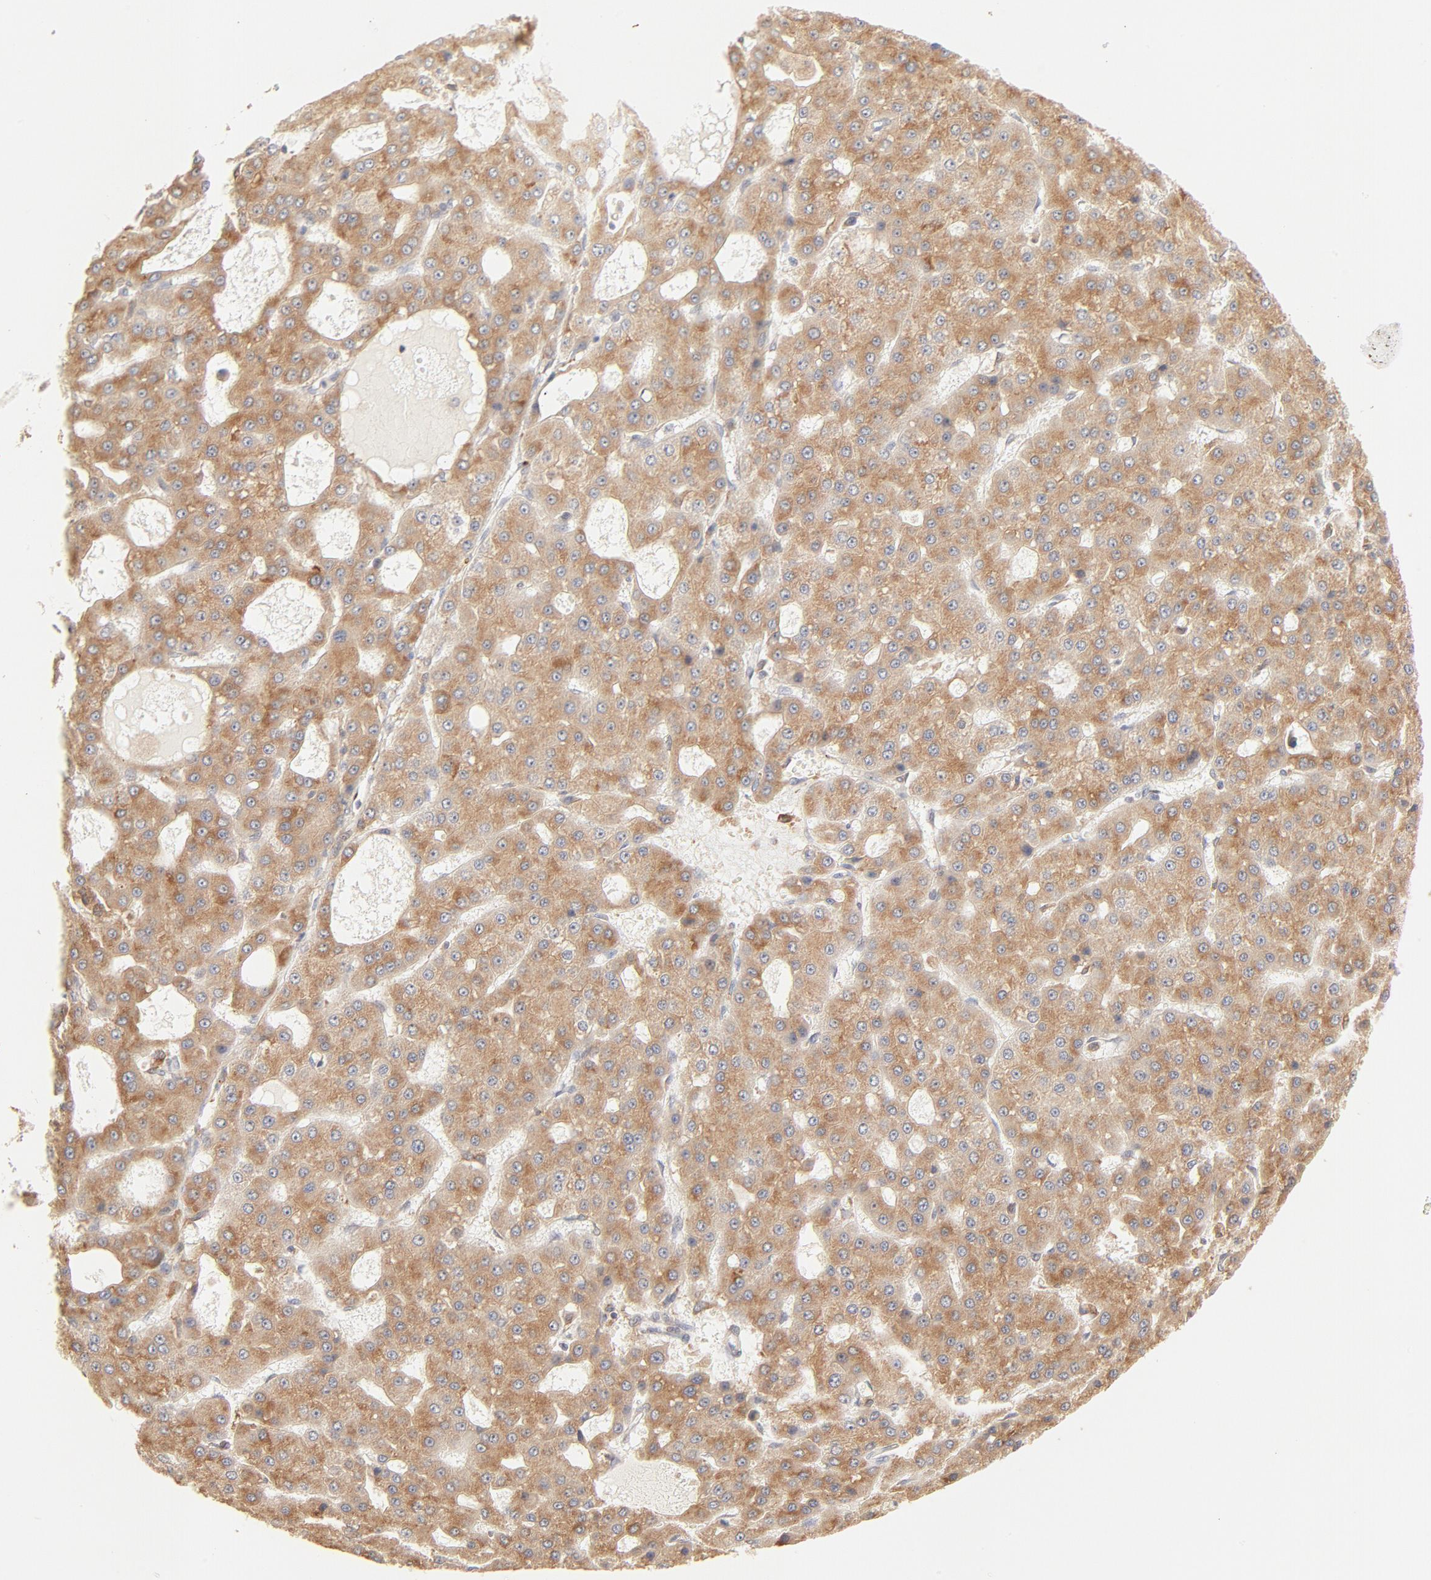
{"staining": {"intensity": "strong", "quantity": ">75%", "location": "cytoplasmic/membranous"}, "tissue": "liver cancer", "cell_type": "Tumor cells", "image_type": "cancer", "snomed": [{"axis": "morphology", "description": "Carcinoma, Hepatocellular, NOS"}, {"axis": "topography", "description": "Liver"}], "caption": "Human liver cancer stained with a protein marker reveals strong staining in tumor cells.", "gene": "PARP12", "patient": {"sex": "male", "age": 47}}